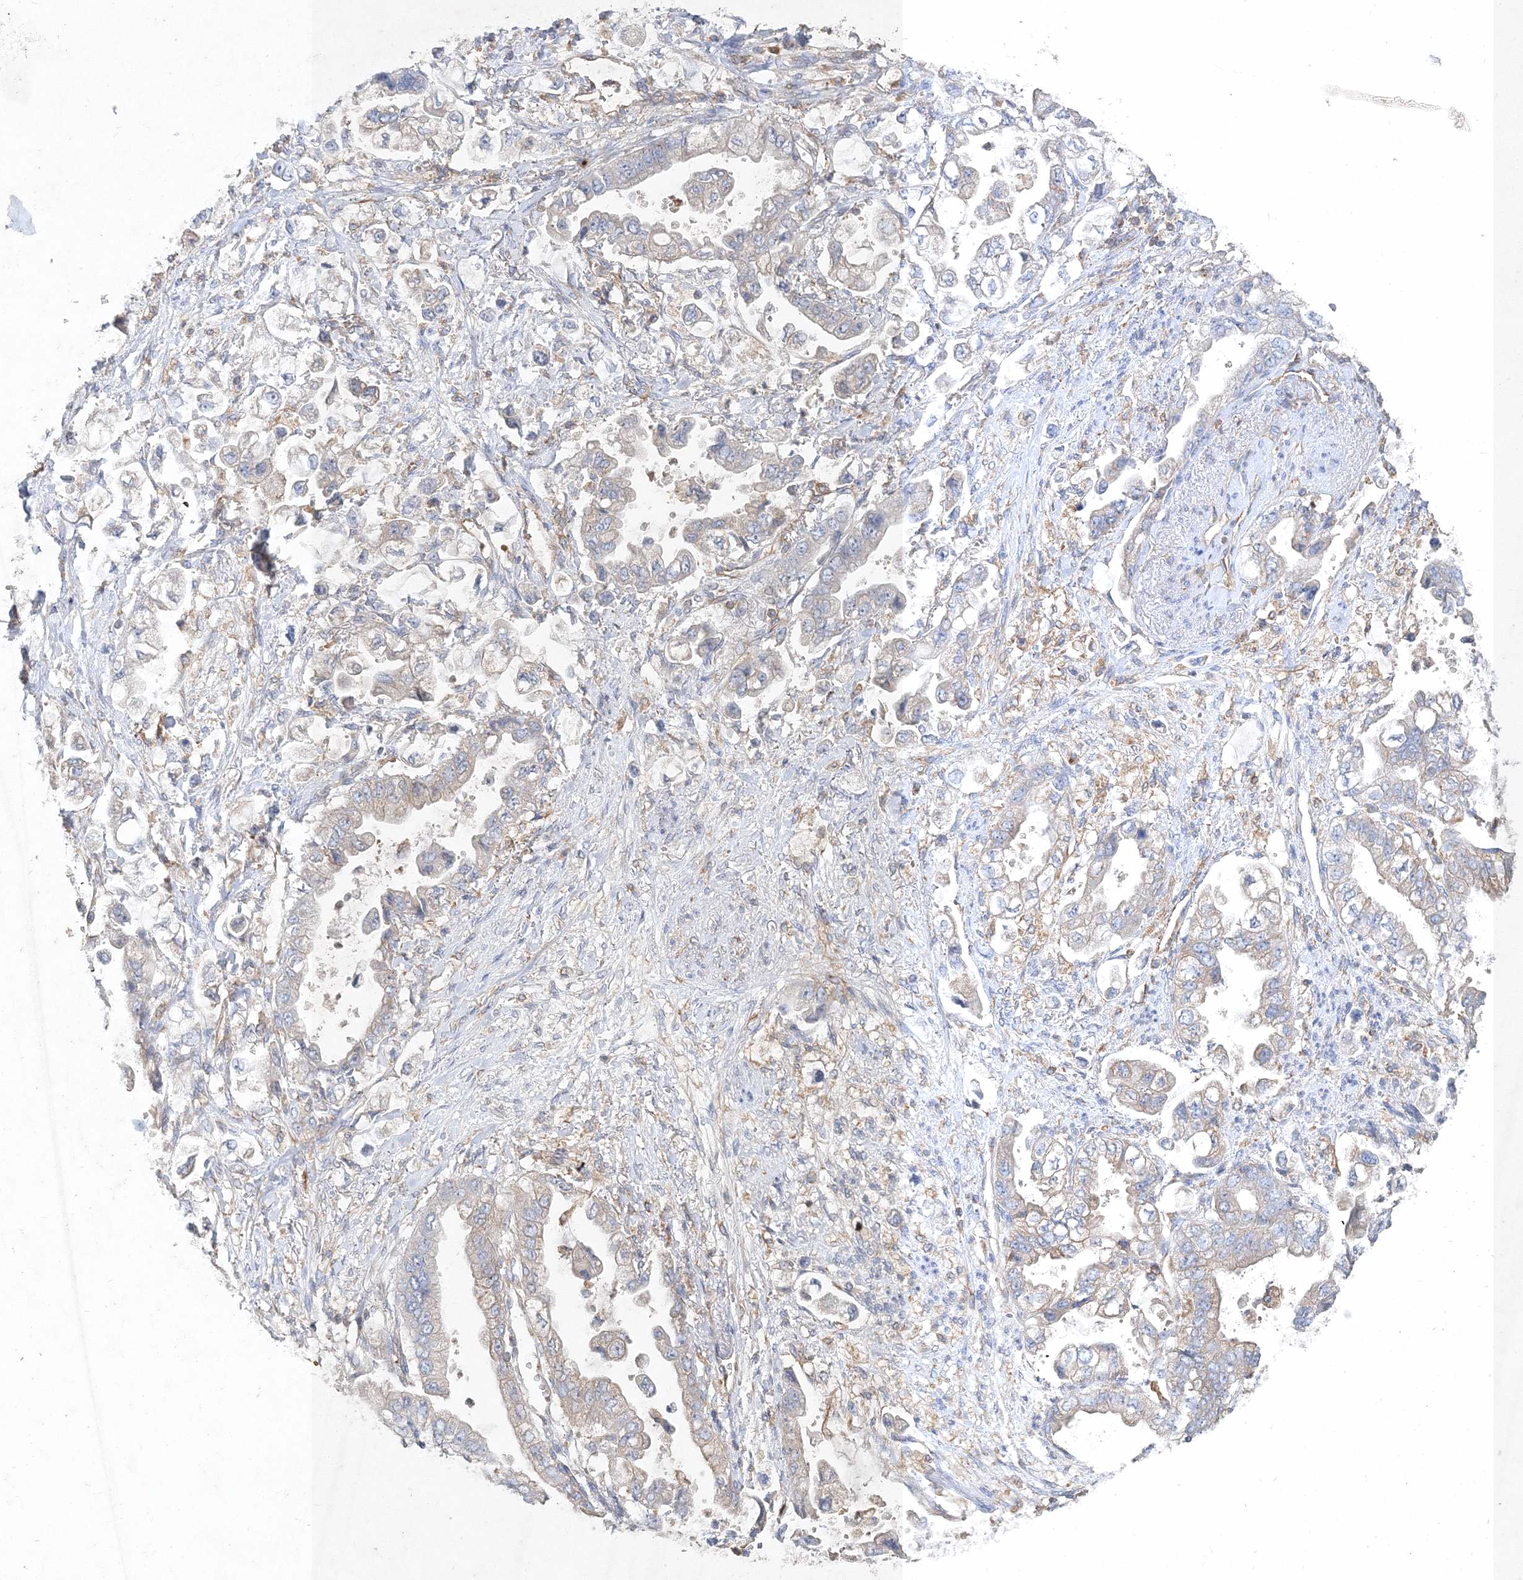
{"staining": {"intensity": "negative", "quantity": "none", "location": "none"}, "tissue": "stomach cancer", "cell_type": "Tumor cells", "image_type": "cancer", "snomed": [{"axis": "morphology", "description": "Adenocarcinoma, NOS"}, {"axis": "topography", "description": "Stomach"}], "caption": "DAB (3,3'-diaminobenzidine) immunohistochemical staining of stomach cancer (adenocarcinoma) demonstrates no significant positivity in tumor cells. (Stains: DAB (3,3'-diaminobenzidine) immunohistochemistry (IHC) with hematoxylin counter stain, Microscopy: brightfield microscopy at high magnification).", "gene": "WDR37", "patient": {"sex": "male", "age": 62}}